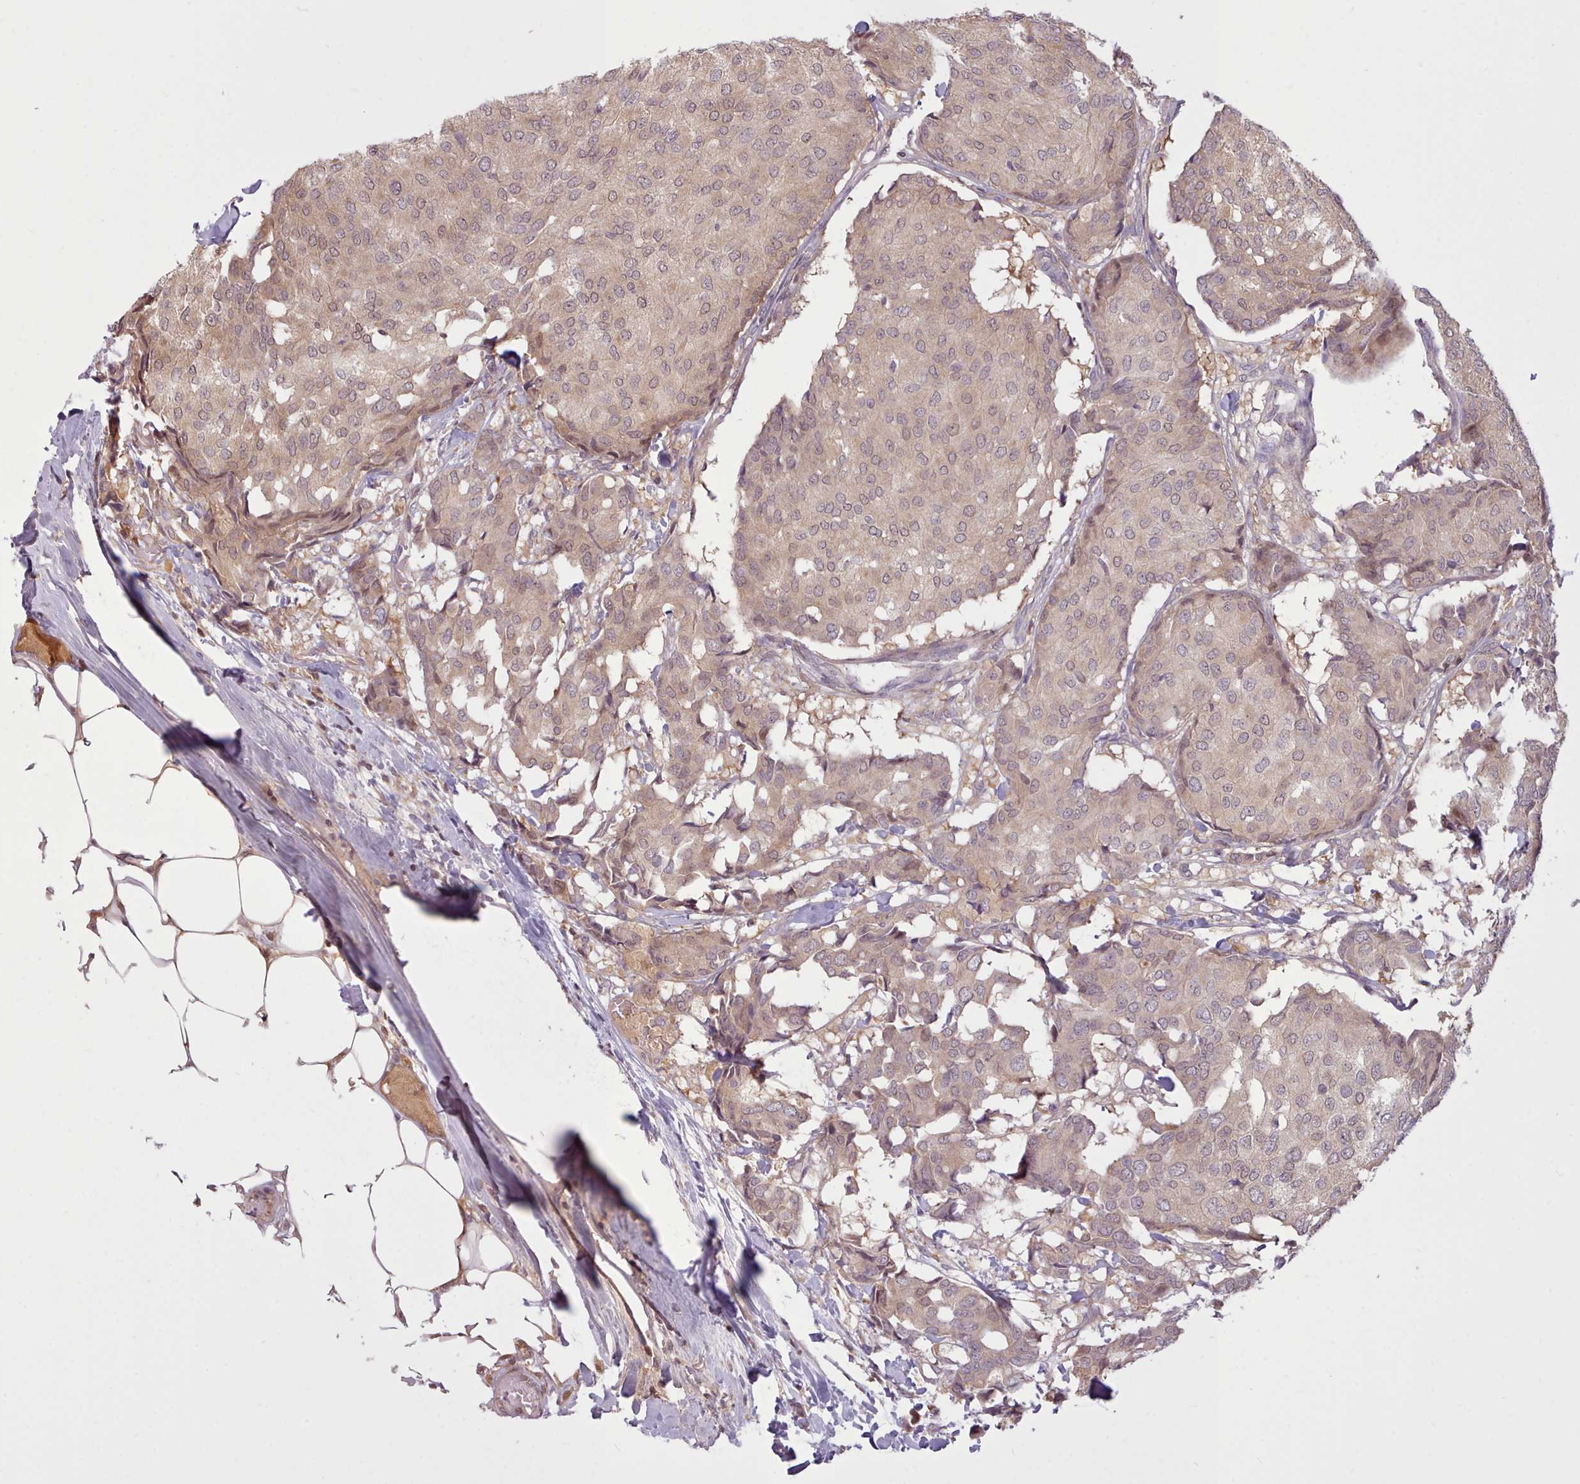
{"staining": {"intensity": "negative", "quantity": "none", "location": "none"}, "tissue": "breast cancer", "cell_type": "Tumor cells", "image_type": "cancer", "snomed": [{"axis": "morphology", "description": "Duct carcinoma"}, {"axis": "topography", "description": "Breast"}], "caption": "IHC image of neoplastic tissue: invasive ductal carcinoma (breast) stained with DAB (3,3'-diaminobenzidine) exhibits no significant protein expression in tumor cells.", "gene": "NMRK1", "patient": {"sex": "female", "age": 75}}